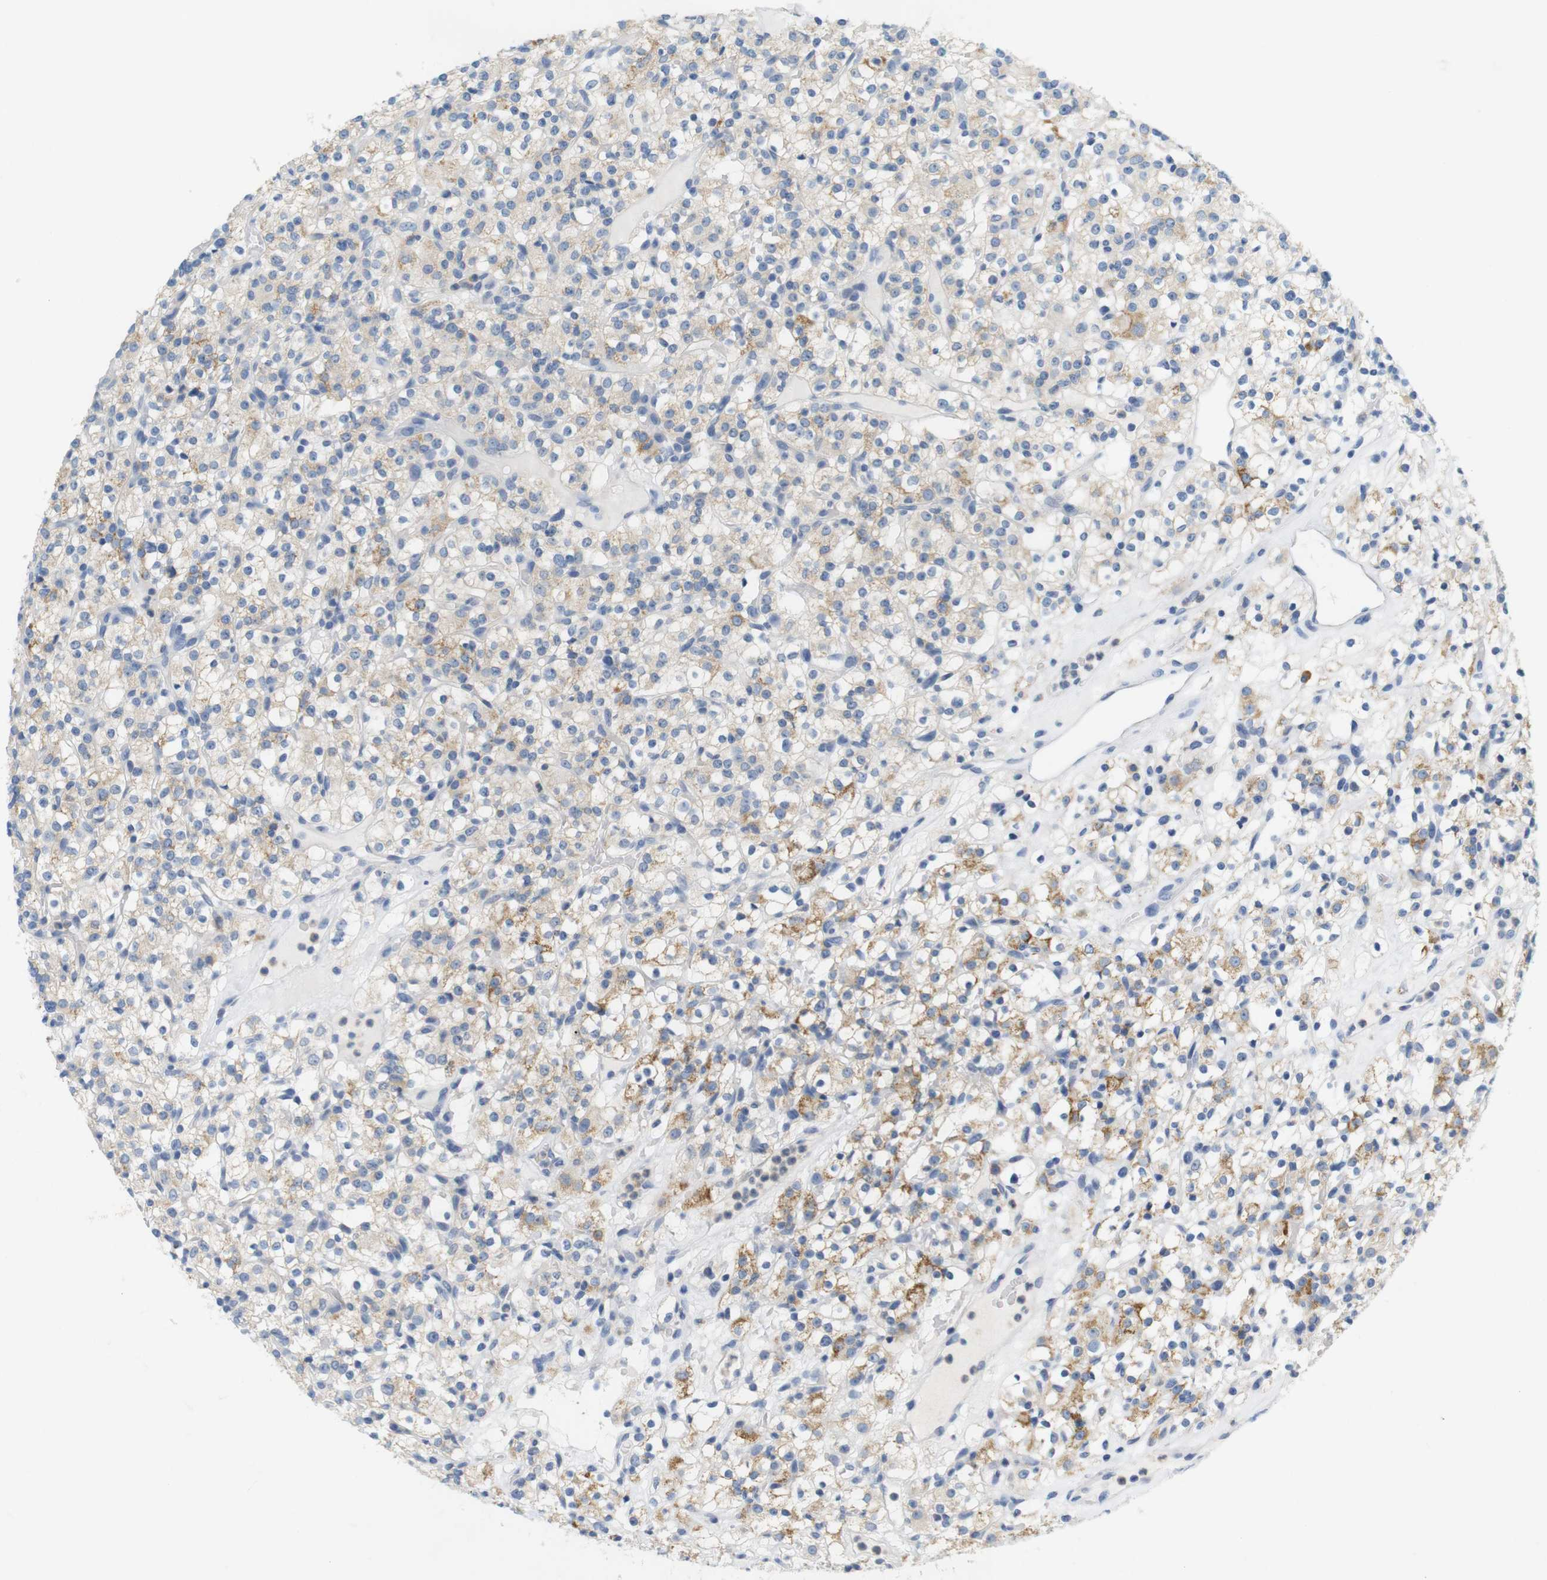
{"staining": {"intensity": "weak", "quantity": ">75%", "location": "cytoplasmic/membranous"}, "tissue": "renal cancer", "cell_type": "Tumor cells", "image_type": "cancer", "snomed": [{"axis": "morphology", "description": "Normal tissue, NOS"}, {"axis": "morphology", "description": "Adenocarcinoma, NOS"}, {"axis": "topography", "description": "Kidney"}], "caption": "Protein expression analysis of renal adenocarcinoma shows weak cytoplasmic/membranous staining in about >75% of tumor cells.", "gene": "LRRK2", "patient": {"sex": "female", "age": 72}}